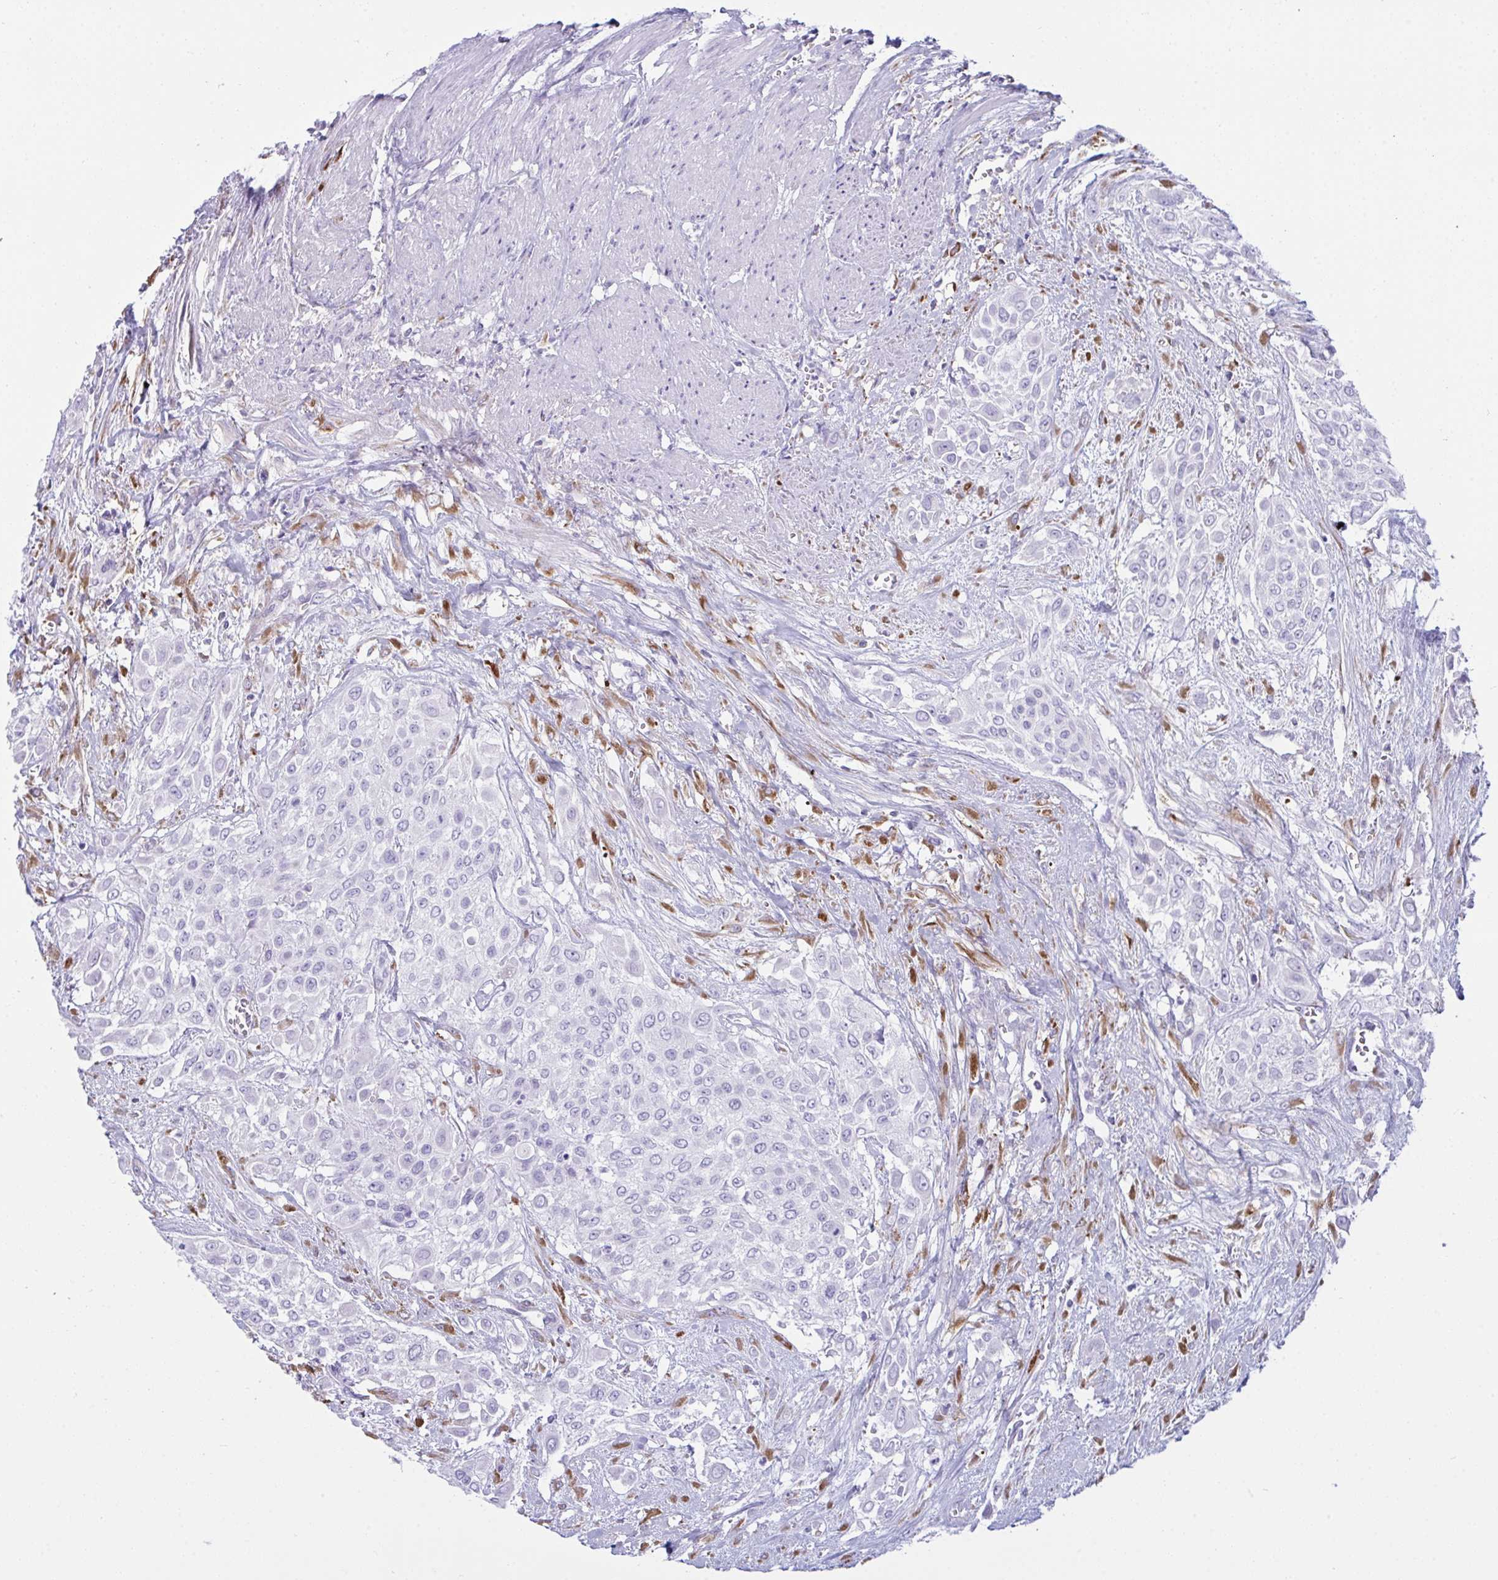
{"staining": {"intensity": "negative", "quantity": "none", "location": "none"}, "tissue": "urothelial cancer", "cell_type": "Tumor cells", "image_type": "cancer", "snomed": [{"axis": "morphology", "description": "Urothelial carcinoma, High grade"}, {"axis": "topography", "description": "Urinary bladder"}], "caption": "High magnification brightfield microscopy of high-grade urothelial carcinoma stained with DAB (brown) and counterstained with hematoxylin (blue): tumor cells show no significant expression.", "gene": "BBS1", "patient": {"sex": "male", "age": 57}}